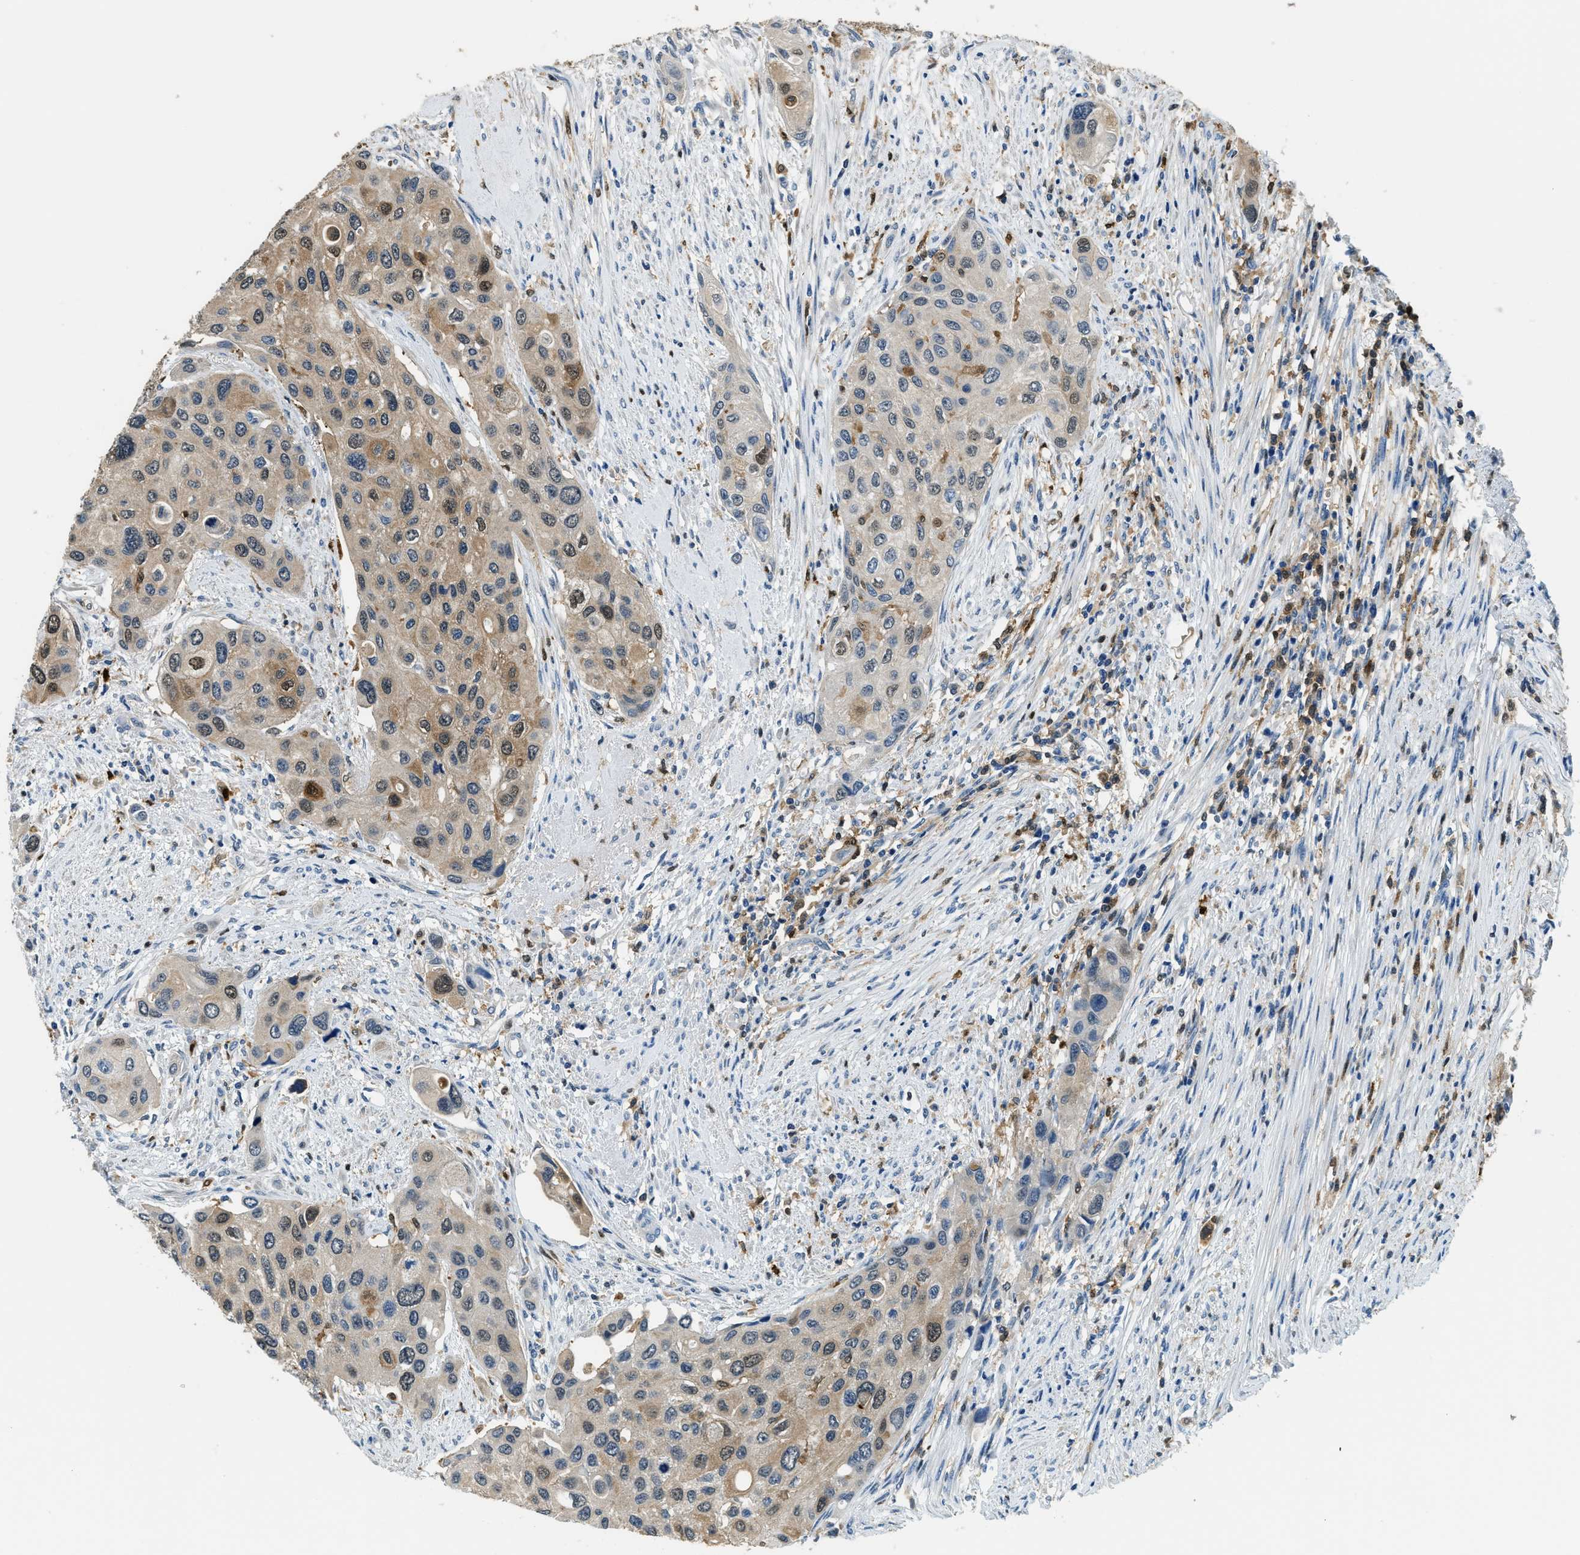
{"staining": {"intensity": "weak", "quantity": ">75%", "location": "cytoplasmic/membranous,nuclear"}, "tissue": "urothelial cancer", "cell_type": "Tumor cells", "image_type": "cancer", "snomed": [{"axis": "morphology", "description": "Urothelial carcinoma, High grade"}, {"axis": "topography", "description": "Urinary bladder"}], "caption": "Immunohistochemistry of urothelial cancer displays low levels of weak cytoplasmic/membranous and nuclear positivity in approximately >75% of tumor cells. (DAB = brown stain, brightfield microscopy at high magnification).", "gene": "CAPG", "patient": {"sex": "female", "age": 56}}